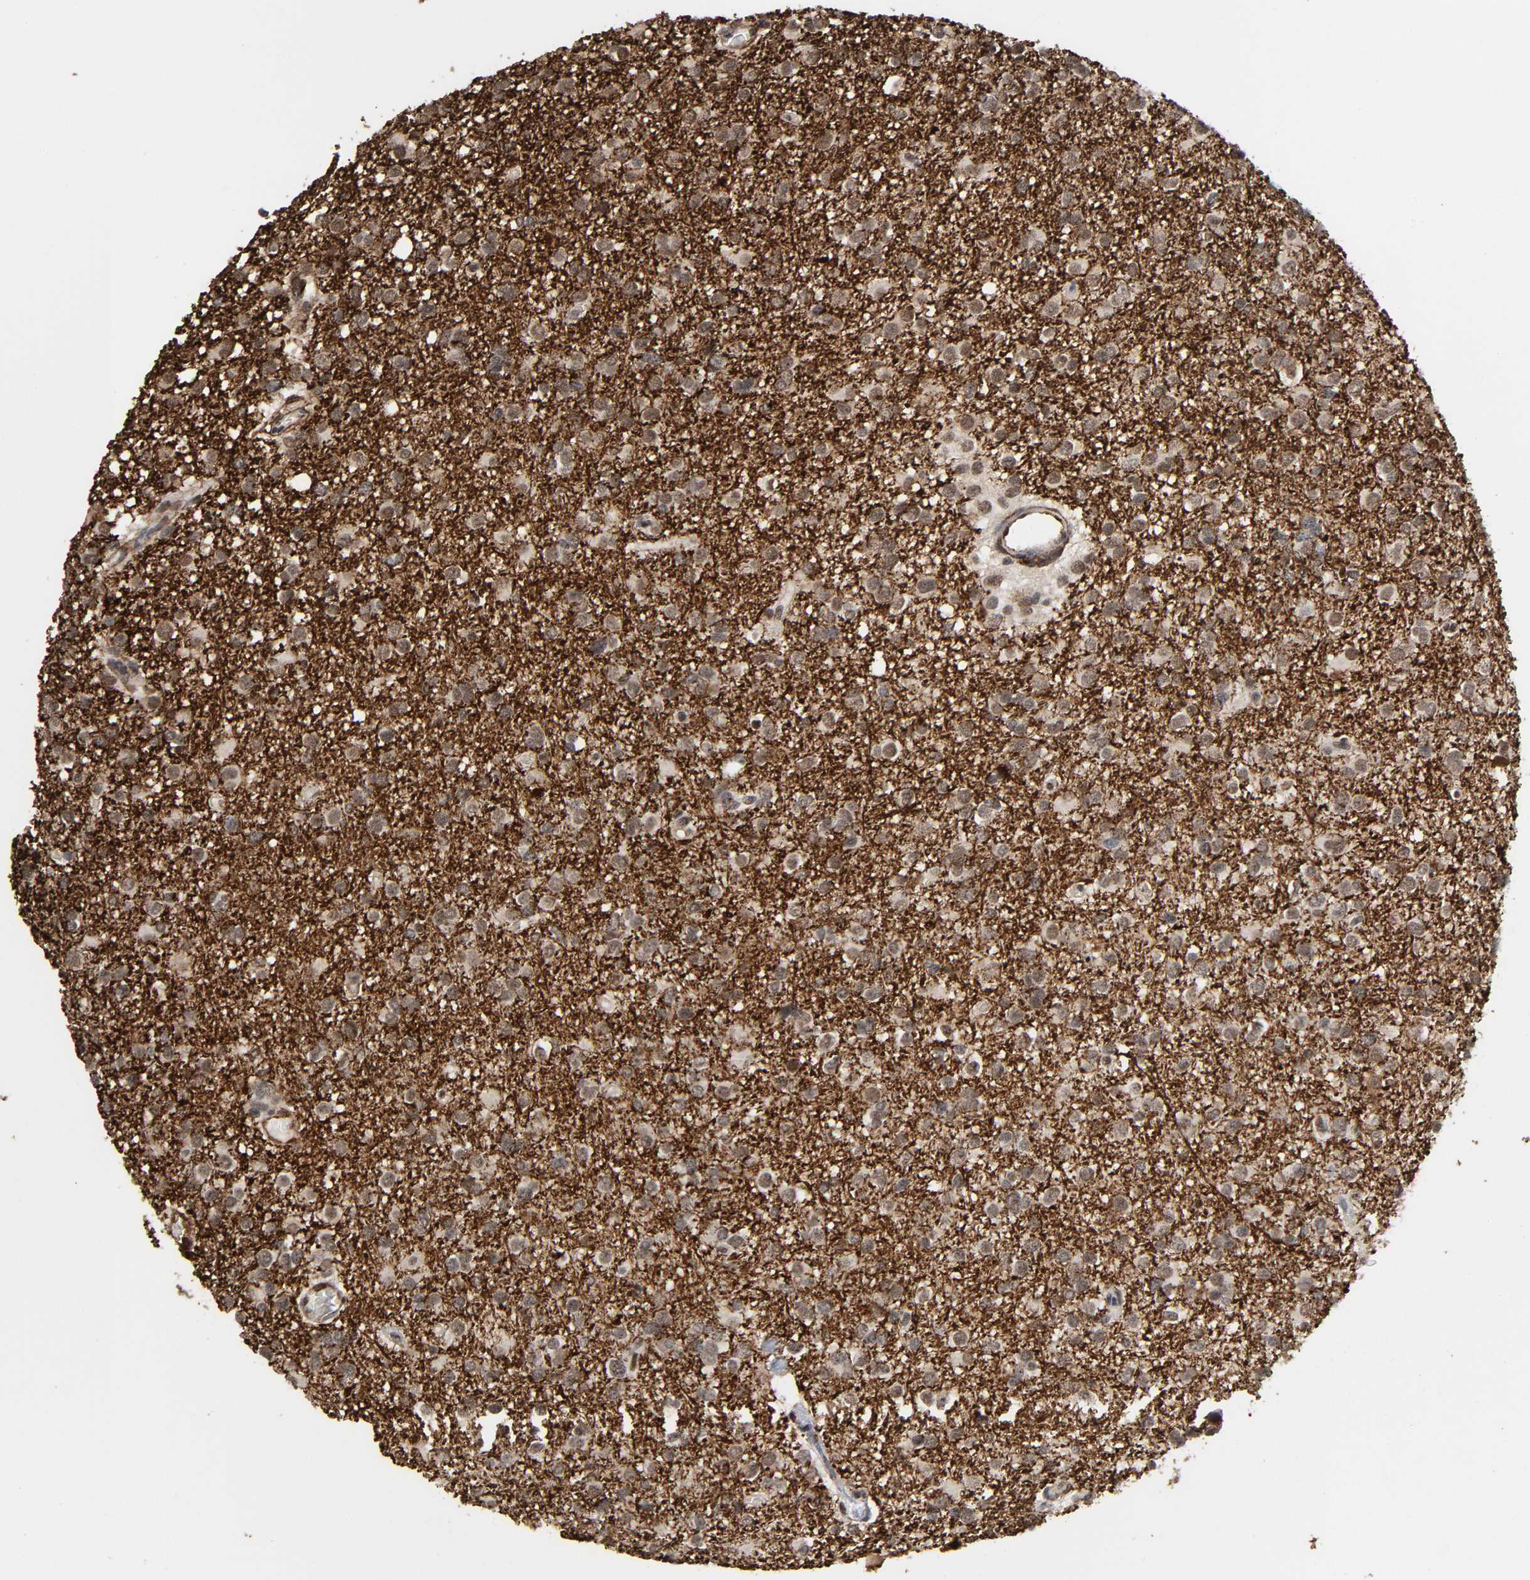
{"staining": {"intensity": "weak", "quantity": ">75%", "location": "cytoplasmic/membranous,nuclear"}, "tissue": "glioma", "cell_type": "Tumor cells", "image_type": "cancer", "snomed": [{"axis": "morphology", "description": "Glioma, malignant, Low grade"}, {"axis": "topography", "description": "Brain"}], "caption": "Protein analysis of glioma tissue displays weak cytoplasmic/membranous and nuclear expression in approximately >75% of tumor cells.", "gene": "AHNAK2", "patient": {"sex": "male", "age": 42}}